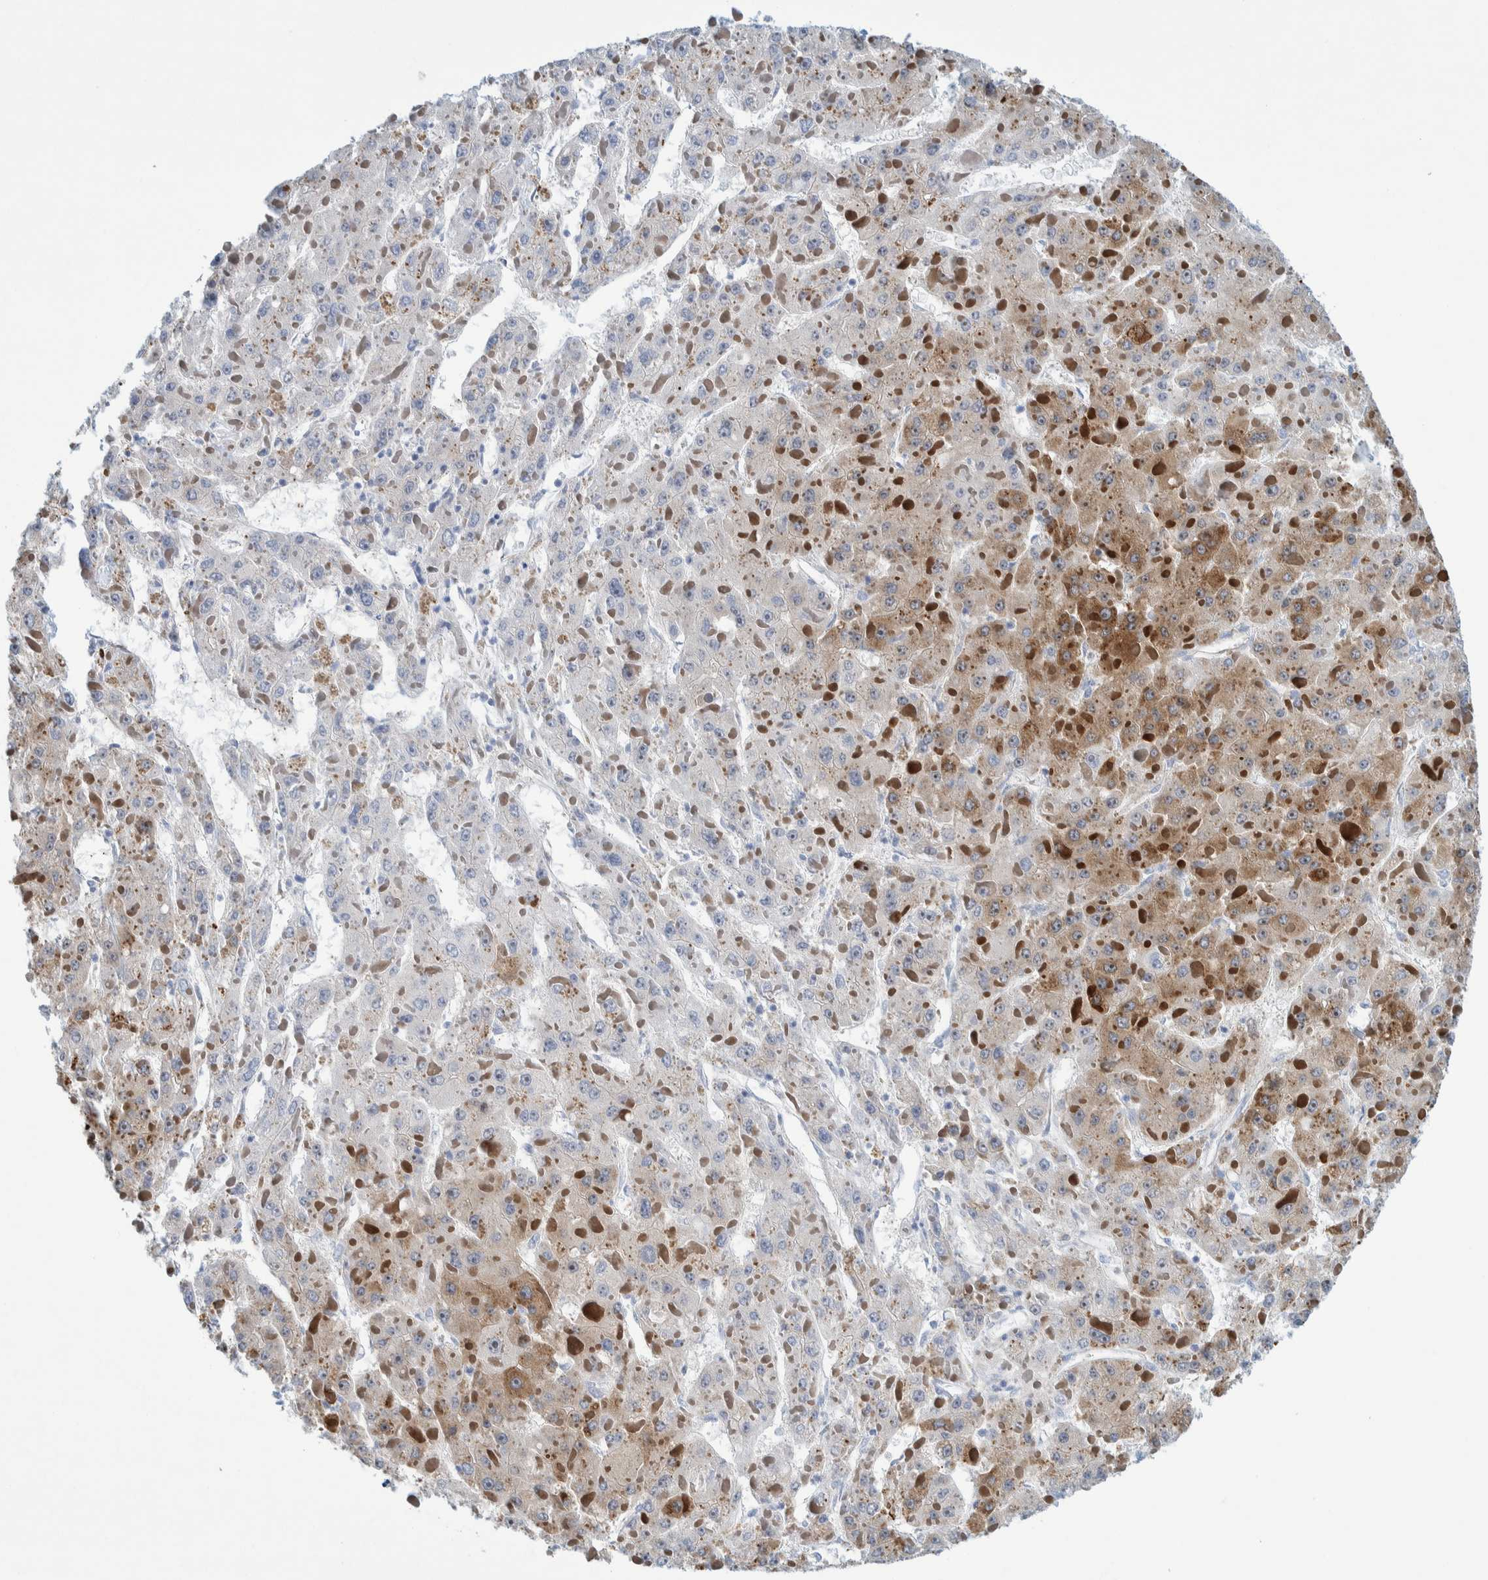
{"staining": {"intensity": "moderate", "quantity": "25%-75%", "location": "cytoplasmic/membranous"}, "tissue": "liver cancer", "cell_type": "Tumor cells", "image_type": "cancer", "snomed": [{"axis": "morphology", "description": "Carcinoma, Hepatocellular, NOS"}, {"axis": "topography", "description": "Liver"}], "caption": "Immunohistochemical staining of liver cancer (hepatocellular carcinoma) exhibits moderate cytoplasmic/membranous protein expression in approximately 25%-75% of tumor cells. (DAB IHC, brown staining for protein, blue staining for nuclei).", "gene": "THEM6", "patient": {"sex": "female", "age": 73}}